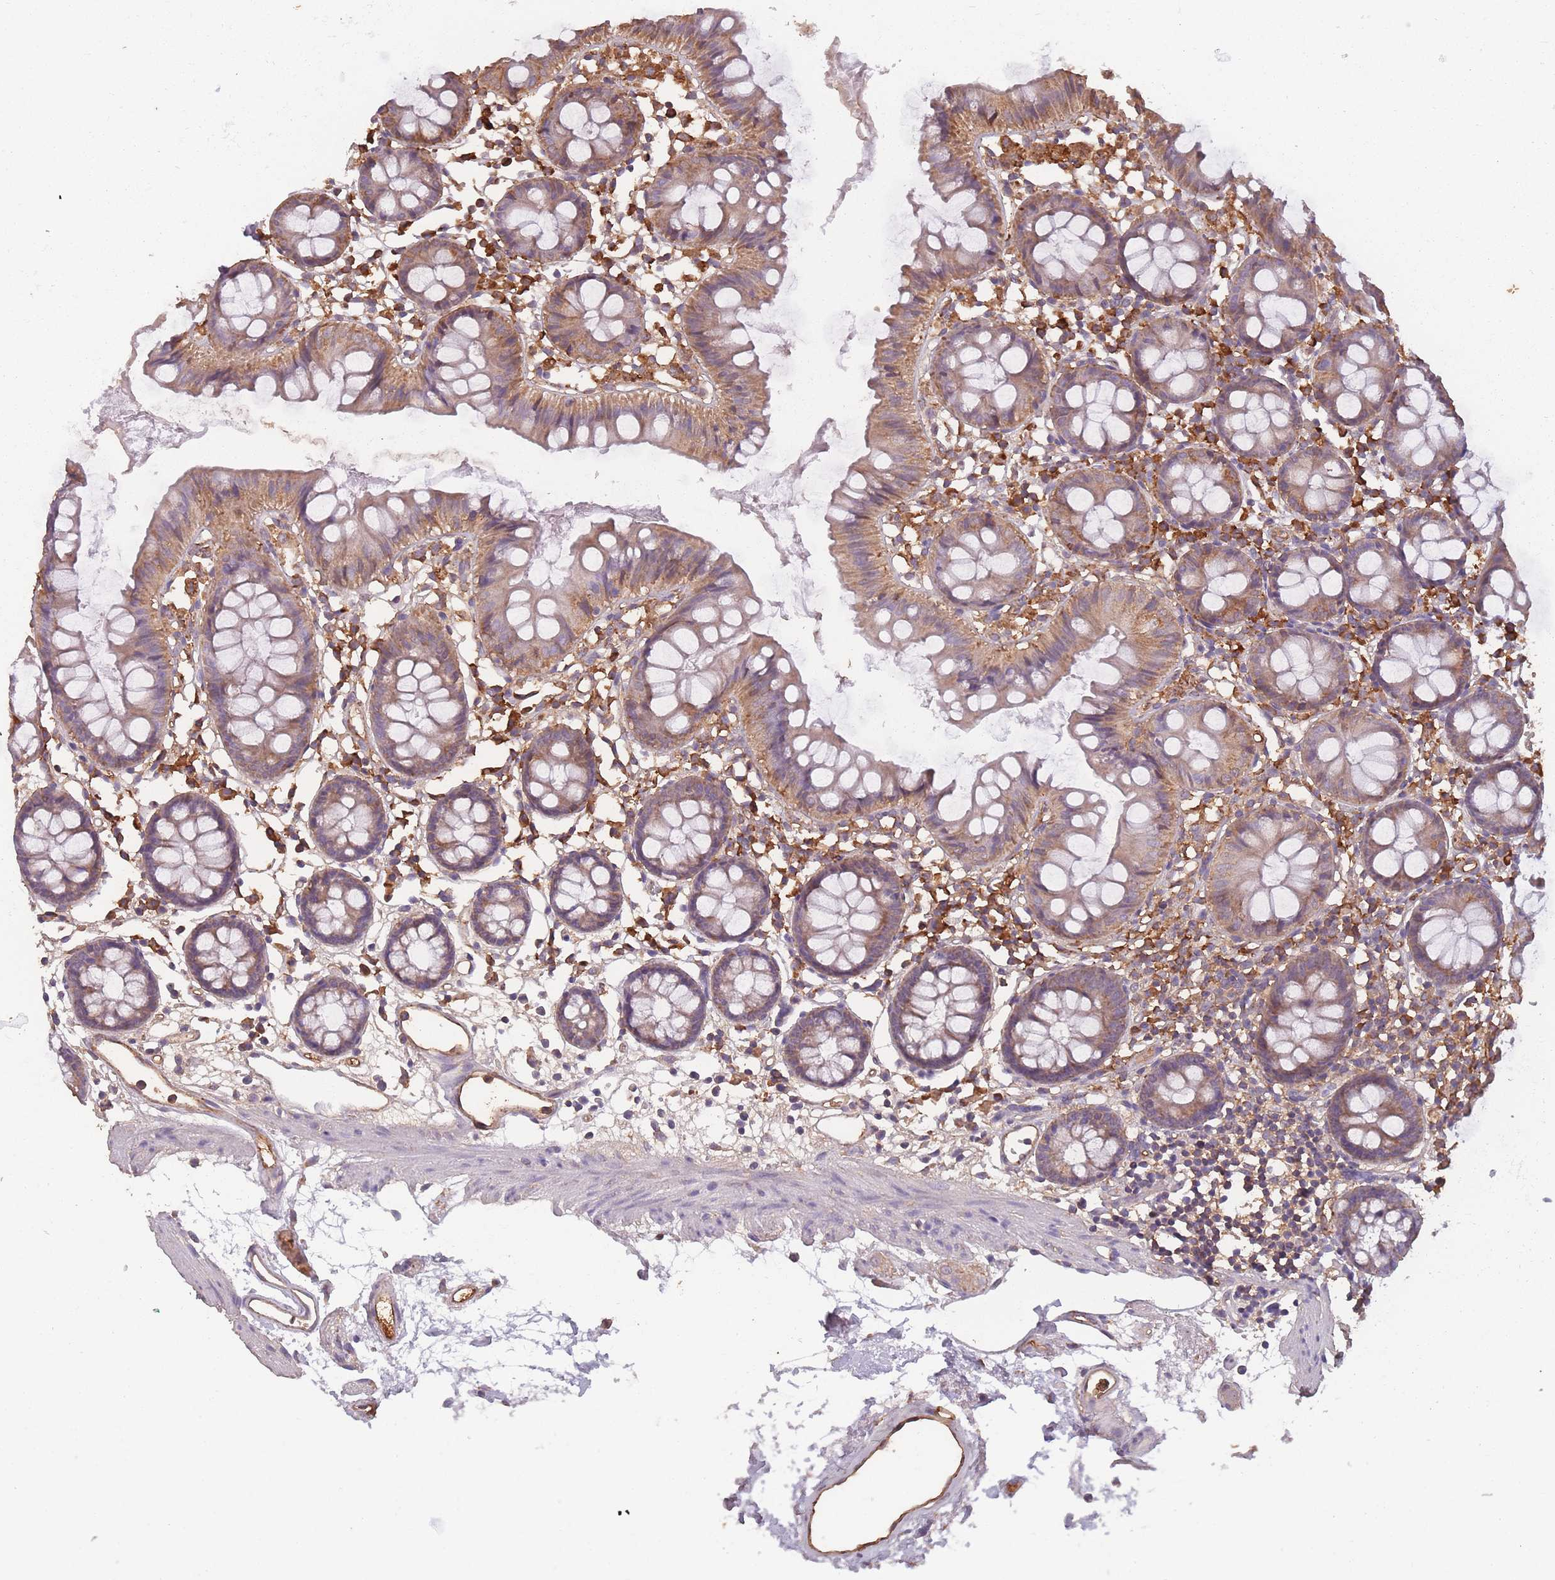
{"staining": {"intensity": "moderate", "quantity": ">75%", "location": "cytoplasmic/membranous"}, "tissue": "colon", "cell_type": "Endothelial cells", "image_type": "normal", "snomed": [{"axis": "morphology", "description": "Normal tissue, NOS"}, {"axis": "topography", "description": "Colon"}], "caption": "Protein expression analysis of unremarkable colon demonstrates moderate cytoplasmic/membranous staining in approximately >75% of endothelial cells. Using DAB (3,3'-diaminobenzidine) (brown) and hematoxylin (blue) stains, captured at high magnification using brightfield microscopy.", "gene": "SANBR", "patient": {"sex": "female", "age": 84}}